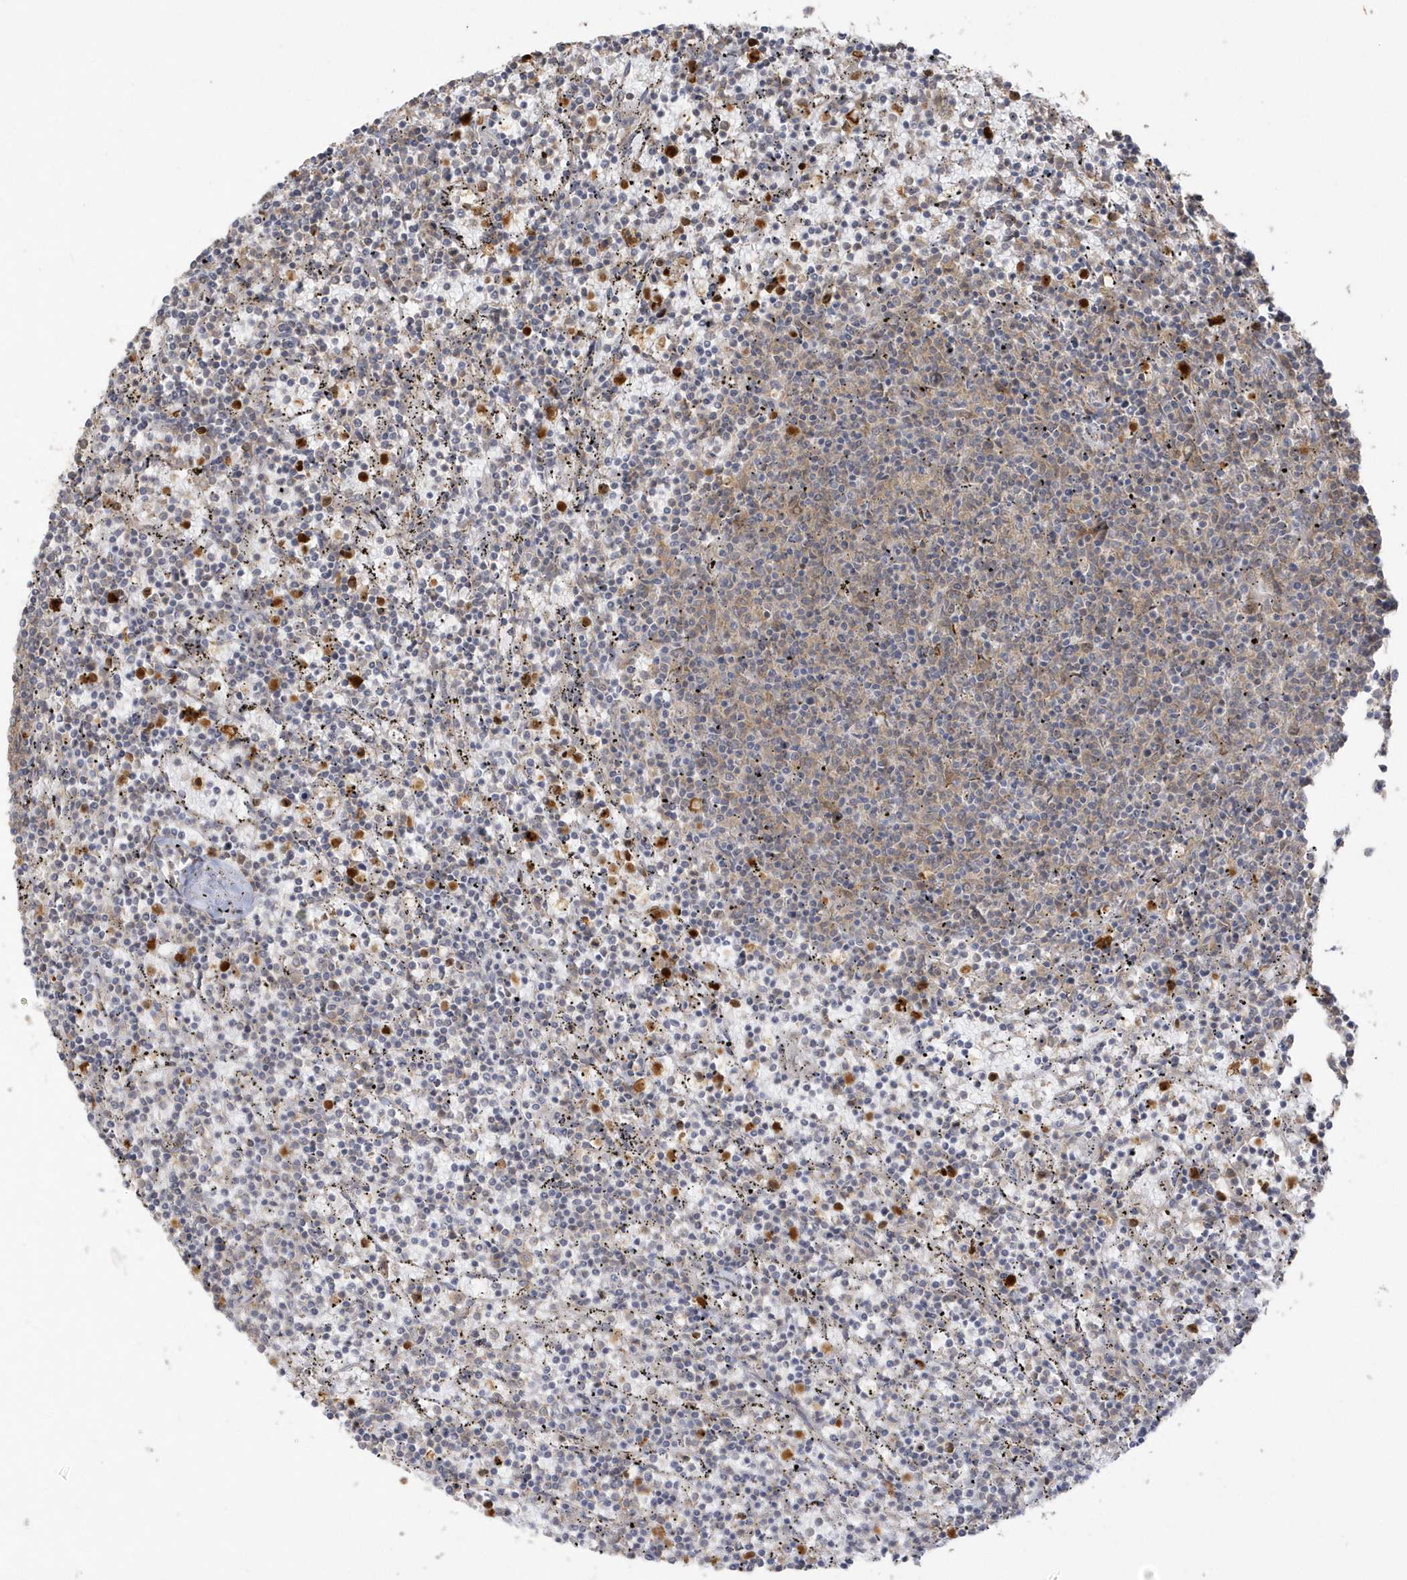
{"staining": {"intensity": "negative", "quantity": "none", "location": "none"}, "tissue": "lymphoma", "cell_type": "Tumor cells", "image_type": "cancer", "snomed": [{"axis": "morphology", "description": "Malignant lymphoma, non-Hodgkin's type, Low grade"}, {"axis": "topography", "description": "Spleen"}], "caption": "Tumor cells show no significant protein expression in malignant lymphoma, non-Hodgkin's type (low-grade).", "gene": "NAF1", "patient": {"sex": "female", "age": 50}}